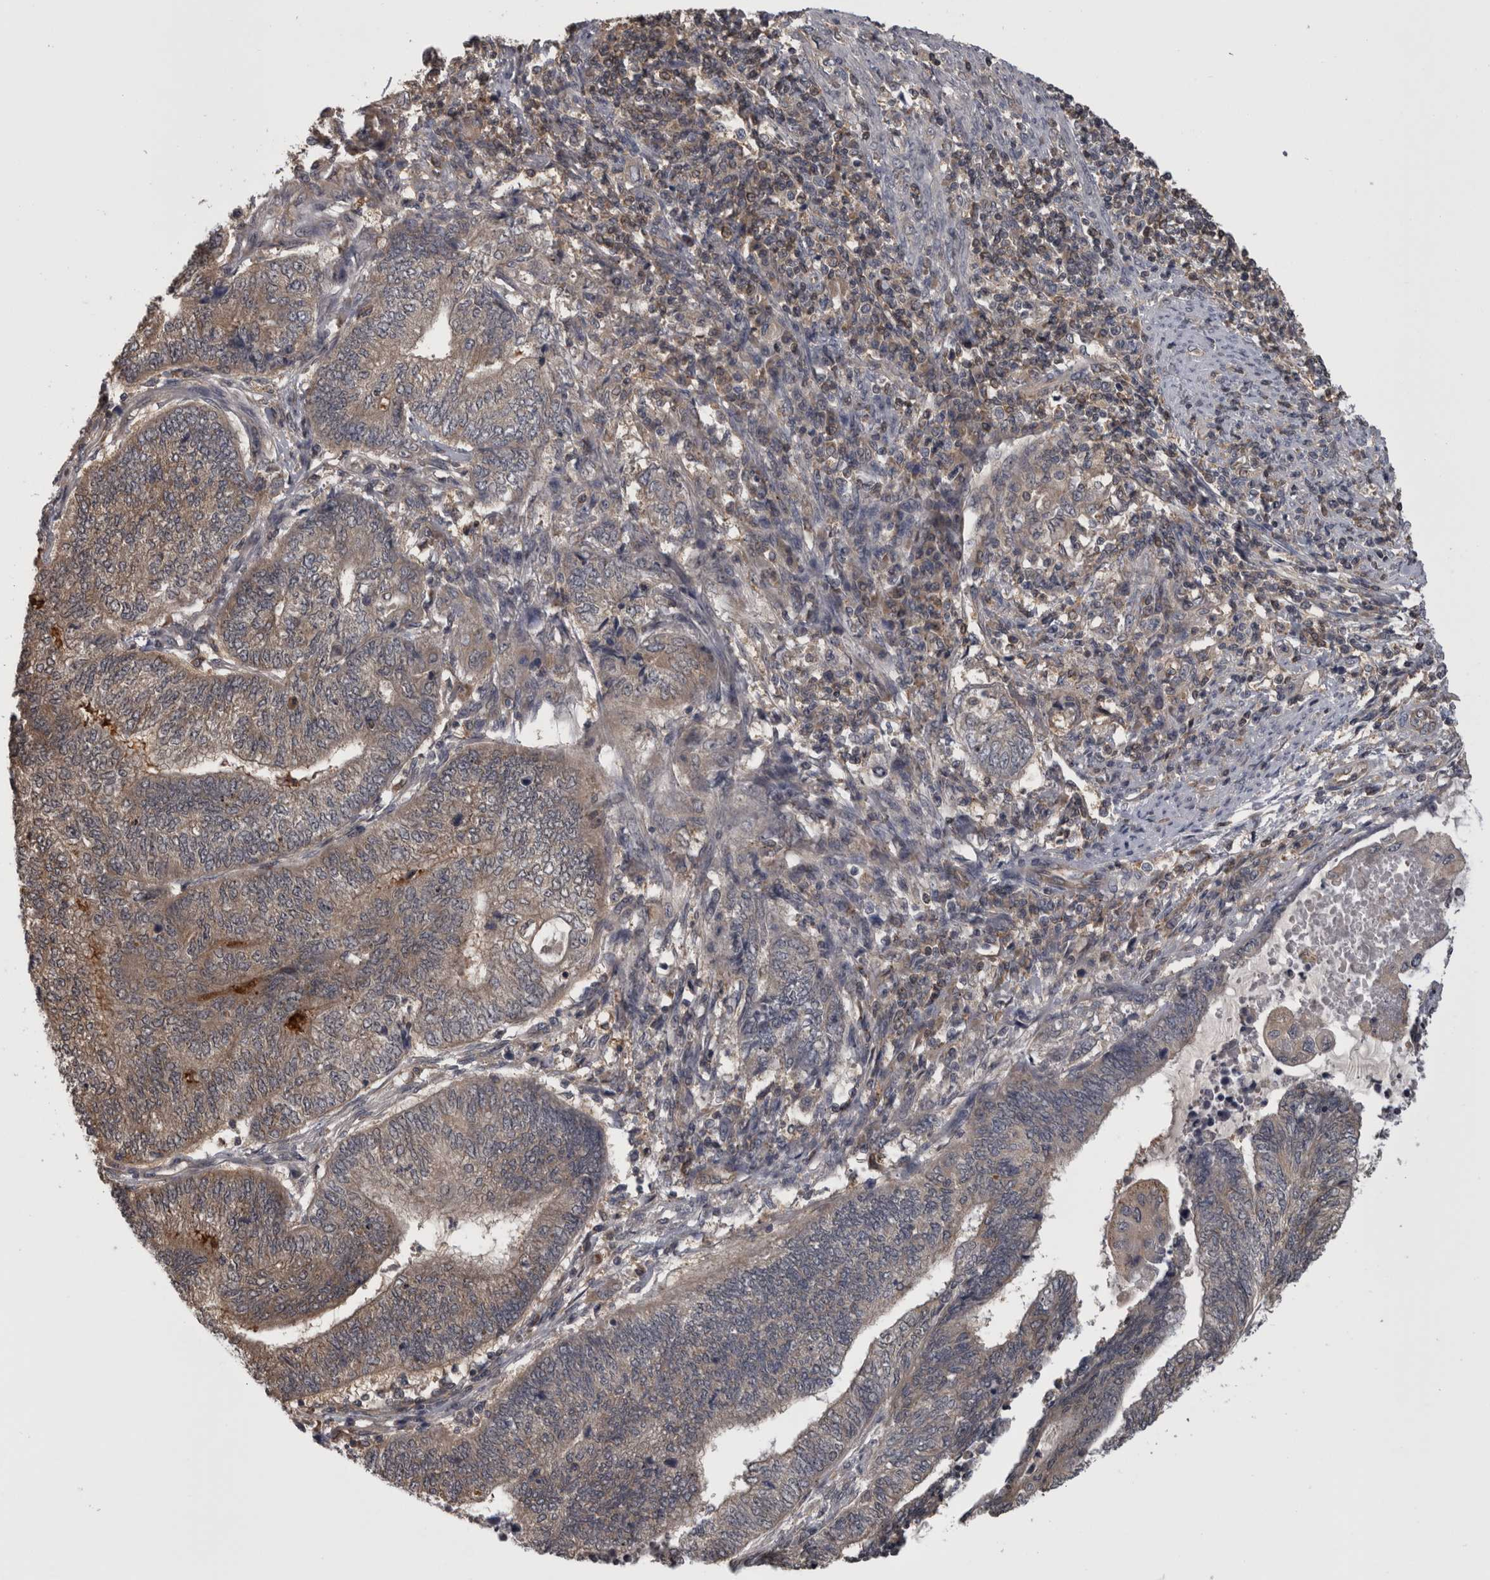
{"staining": {"intensity": "weak", "quantity": "25%-75%", "location": "cytoplasmic/membranous"}, "tissue": "endometrial cancer", "cell_type": "Tumor cells", "image_type": "cancer", "snomed": [{"axis": "morphology", "description": "Adenocarcinoma, NOS"}, {"axis": "topography", "description": "Uterus"}, {"axis": "topography", "description": "Endometrium"}], "caption": "DAB (3,3'-diaminobenzidine) immunohistochemical staining of endometrial adenocarcinoma demonstrates weak cytoplasmic/membranous protein positivity in approximately 25%-75% of tumor cells. The protein of interest is shown in brown color, while the nuclei are stained blue.", "gene": "APRT", "patient": {"sex": "female", "age": 70}}